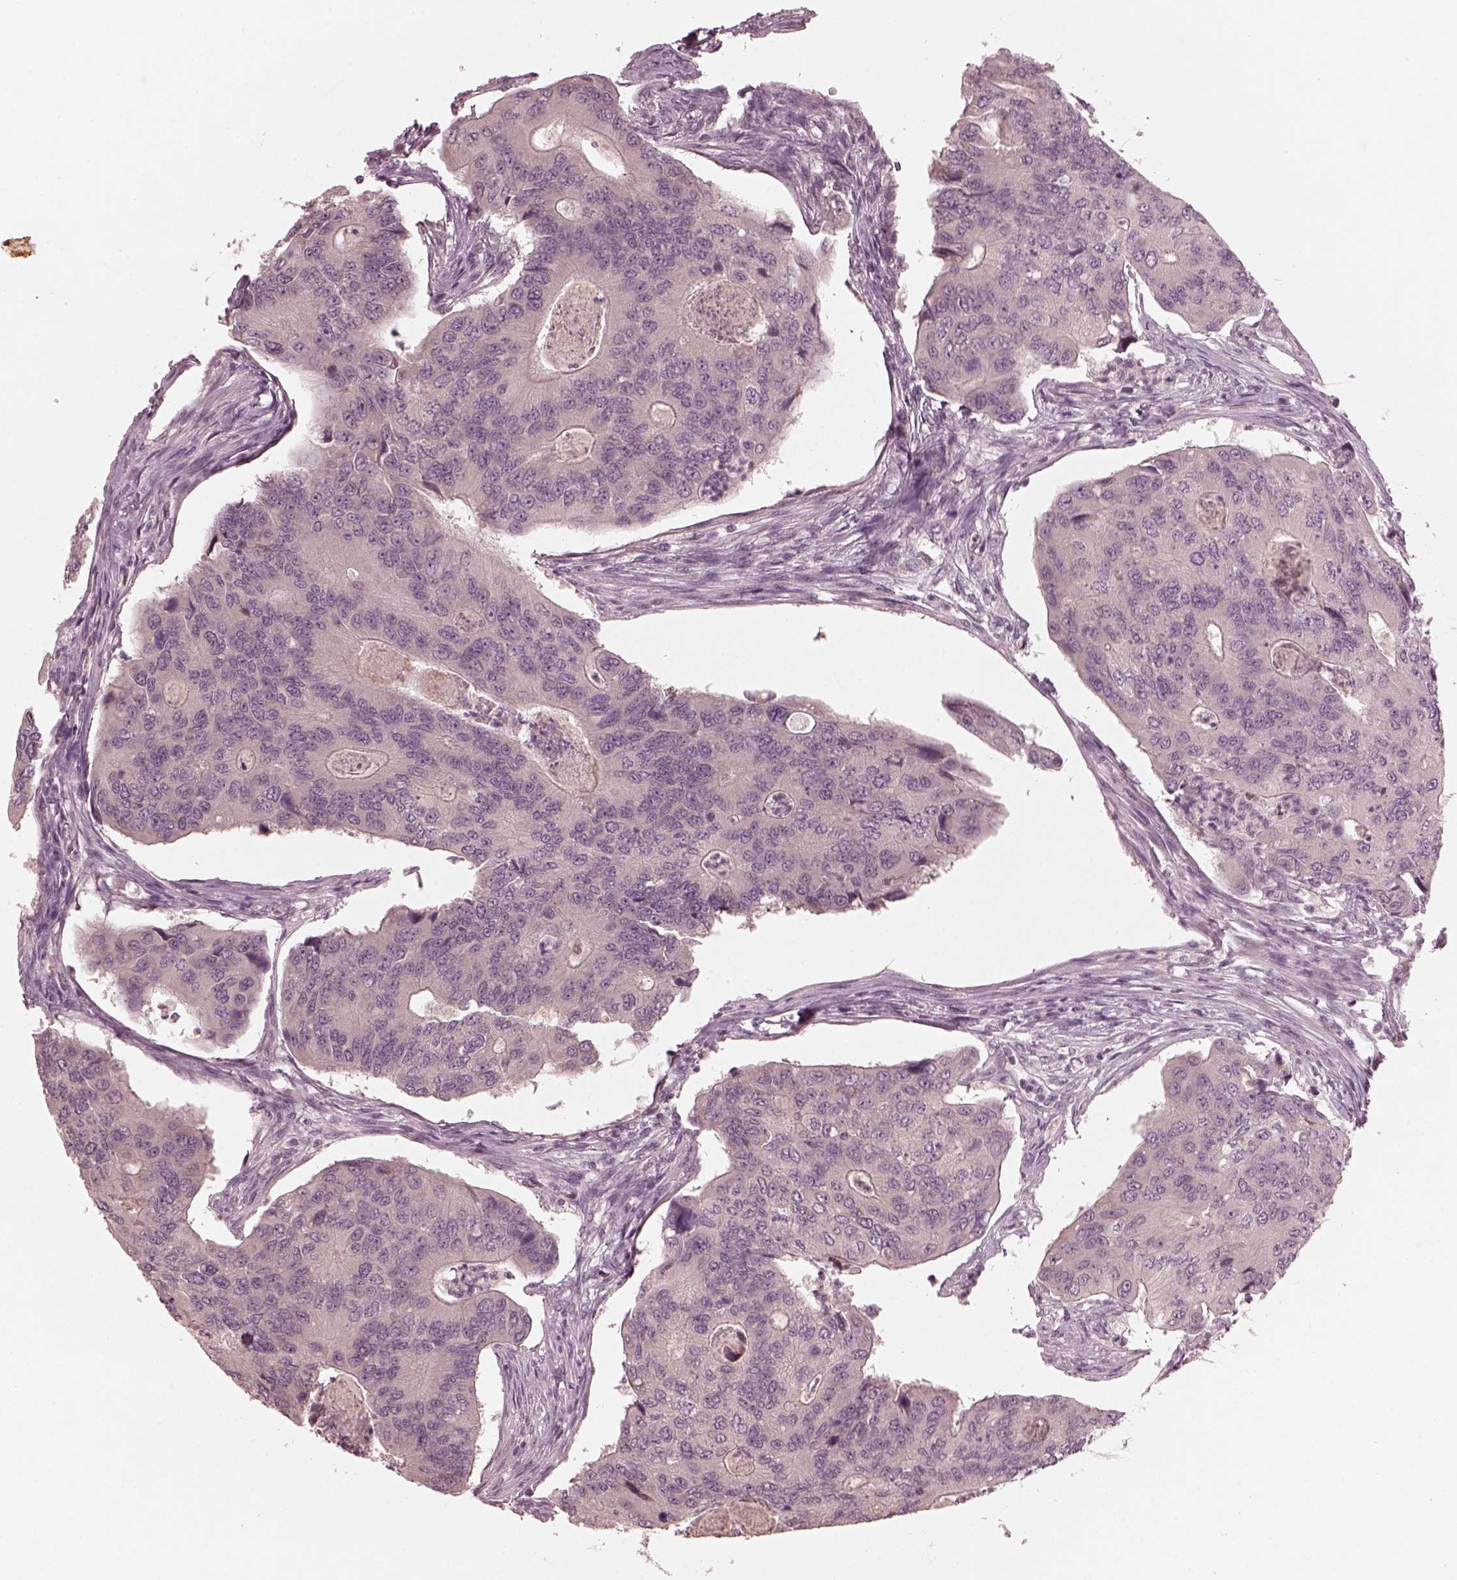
{"staining": {"intensity": "negative", "quantity": "none", "location": "none"}, "tissue": "colorectal cancer", "cell_type": "Tumor cells", "image_type": "cancer", "snomed": [{"axis": "morphology", "description": "Adenocarcinoma, NOS"}, {"axis": "topography", "description": "Colon"}], "caption": "Tumor cells show no significant expression in adenocarcinoma (colorectal).", "gene": "RGS7", "patient": {"sex": "female", "age": 67}}